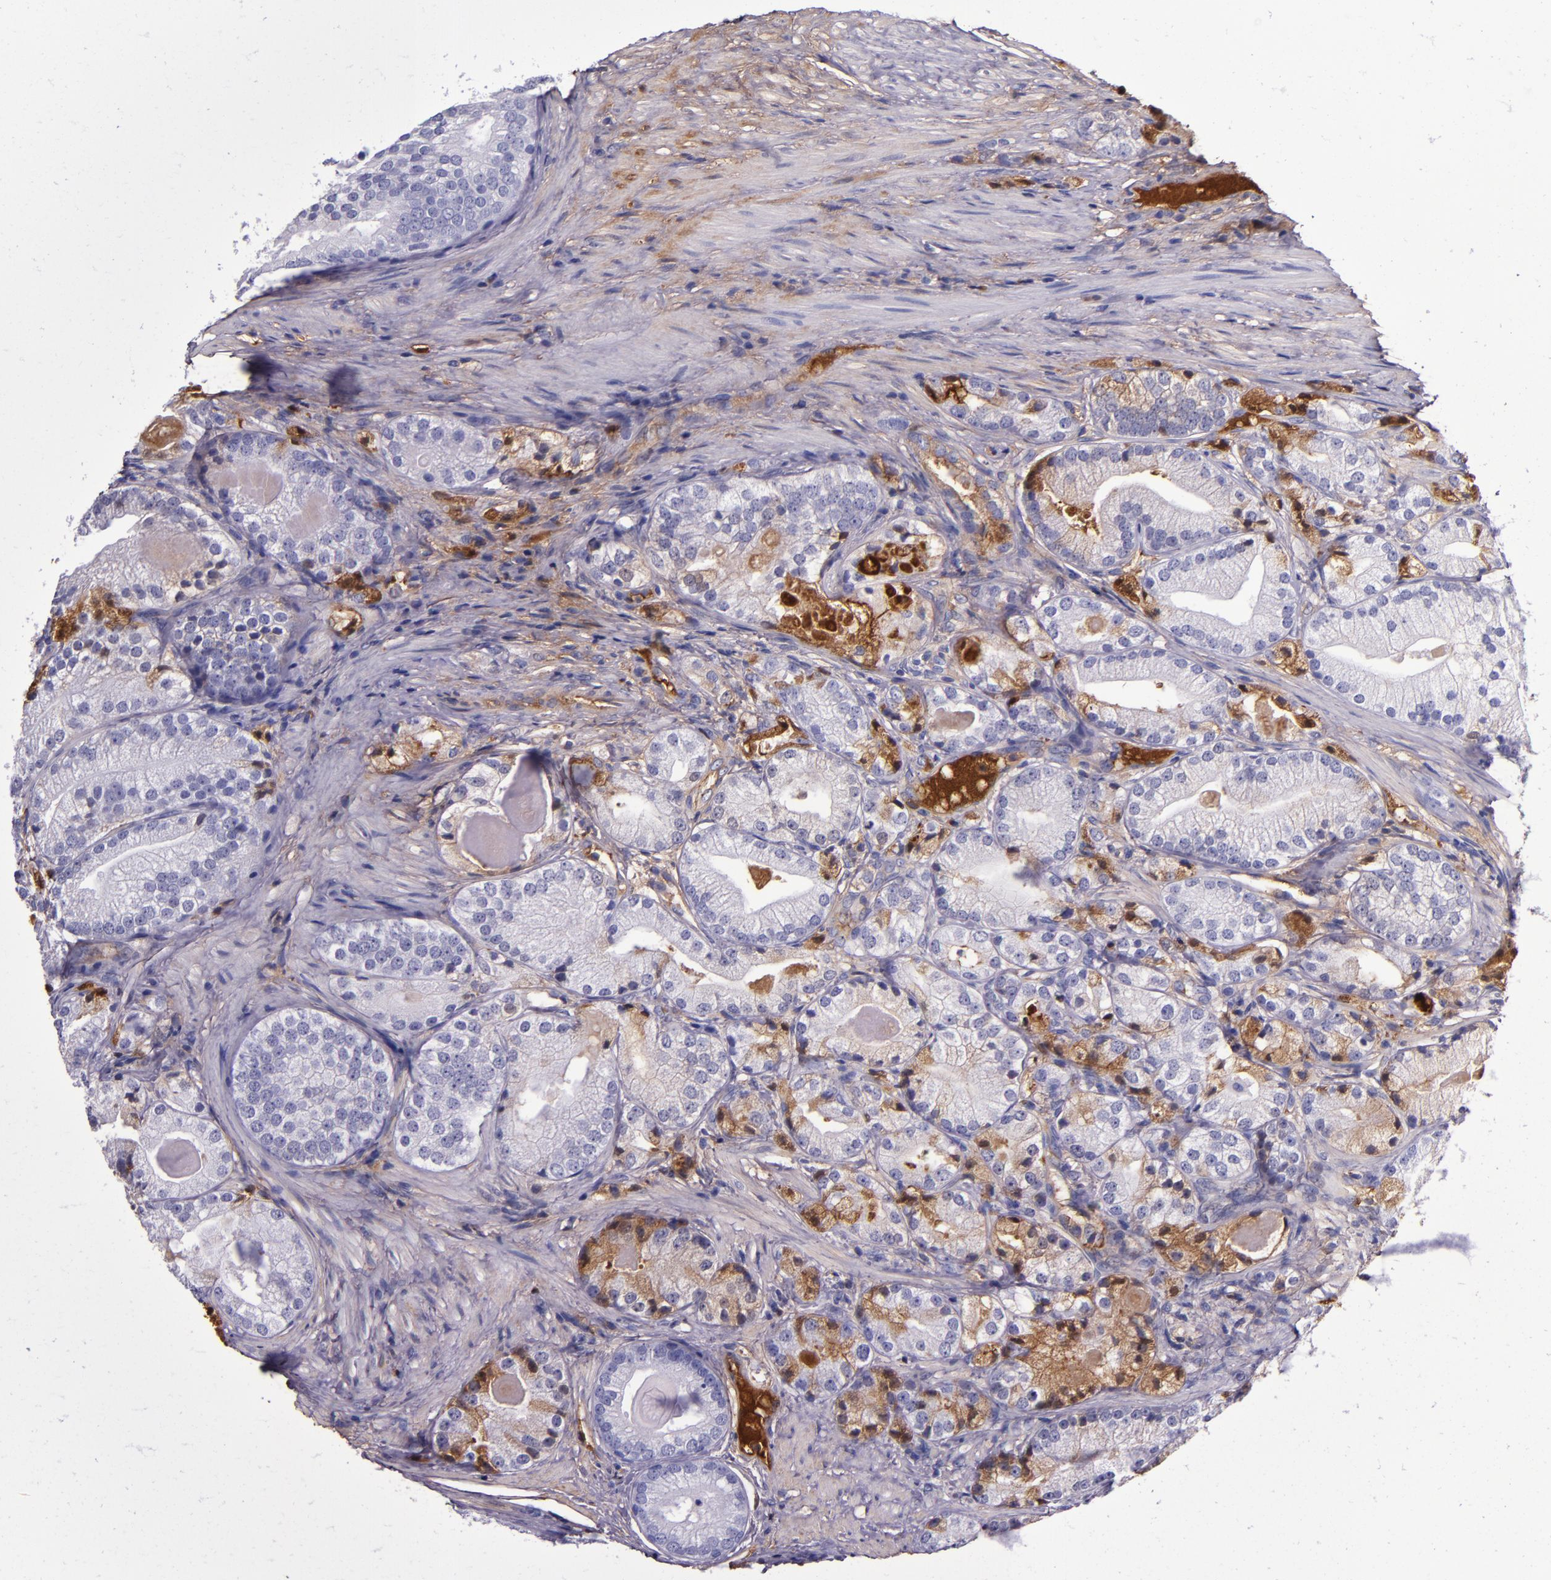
{"staining": {"intensity": "weak", "quantity": "<25%", "location": "cytoplasmic/membranous"}, "tissue": "prostate cancer", "cell_type": "Tumor cells", "image_type": "cancer", "snomed": [{"axis": "morphology", "description": "Adenocarcinoma, Low grade"}, {"axis": "topography", "description": "Prostate"}], "caption": "Prostate cancer (adenocarcinoma (low-grade)) was stained to show a protein in brown. There is no significant expression in tumor cells. Nuclei are stained in blue.", "gene": "CLEC3B", "patient": {"sex": "male", "age": 69}}